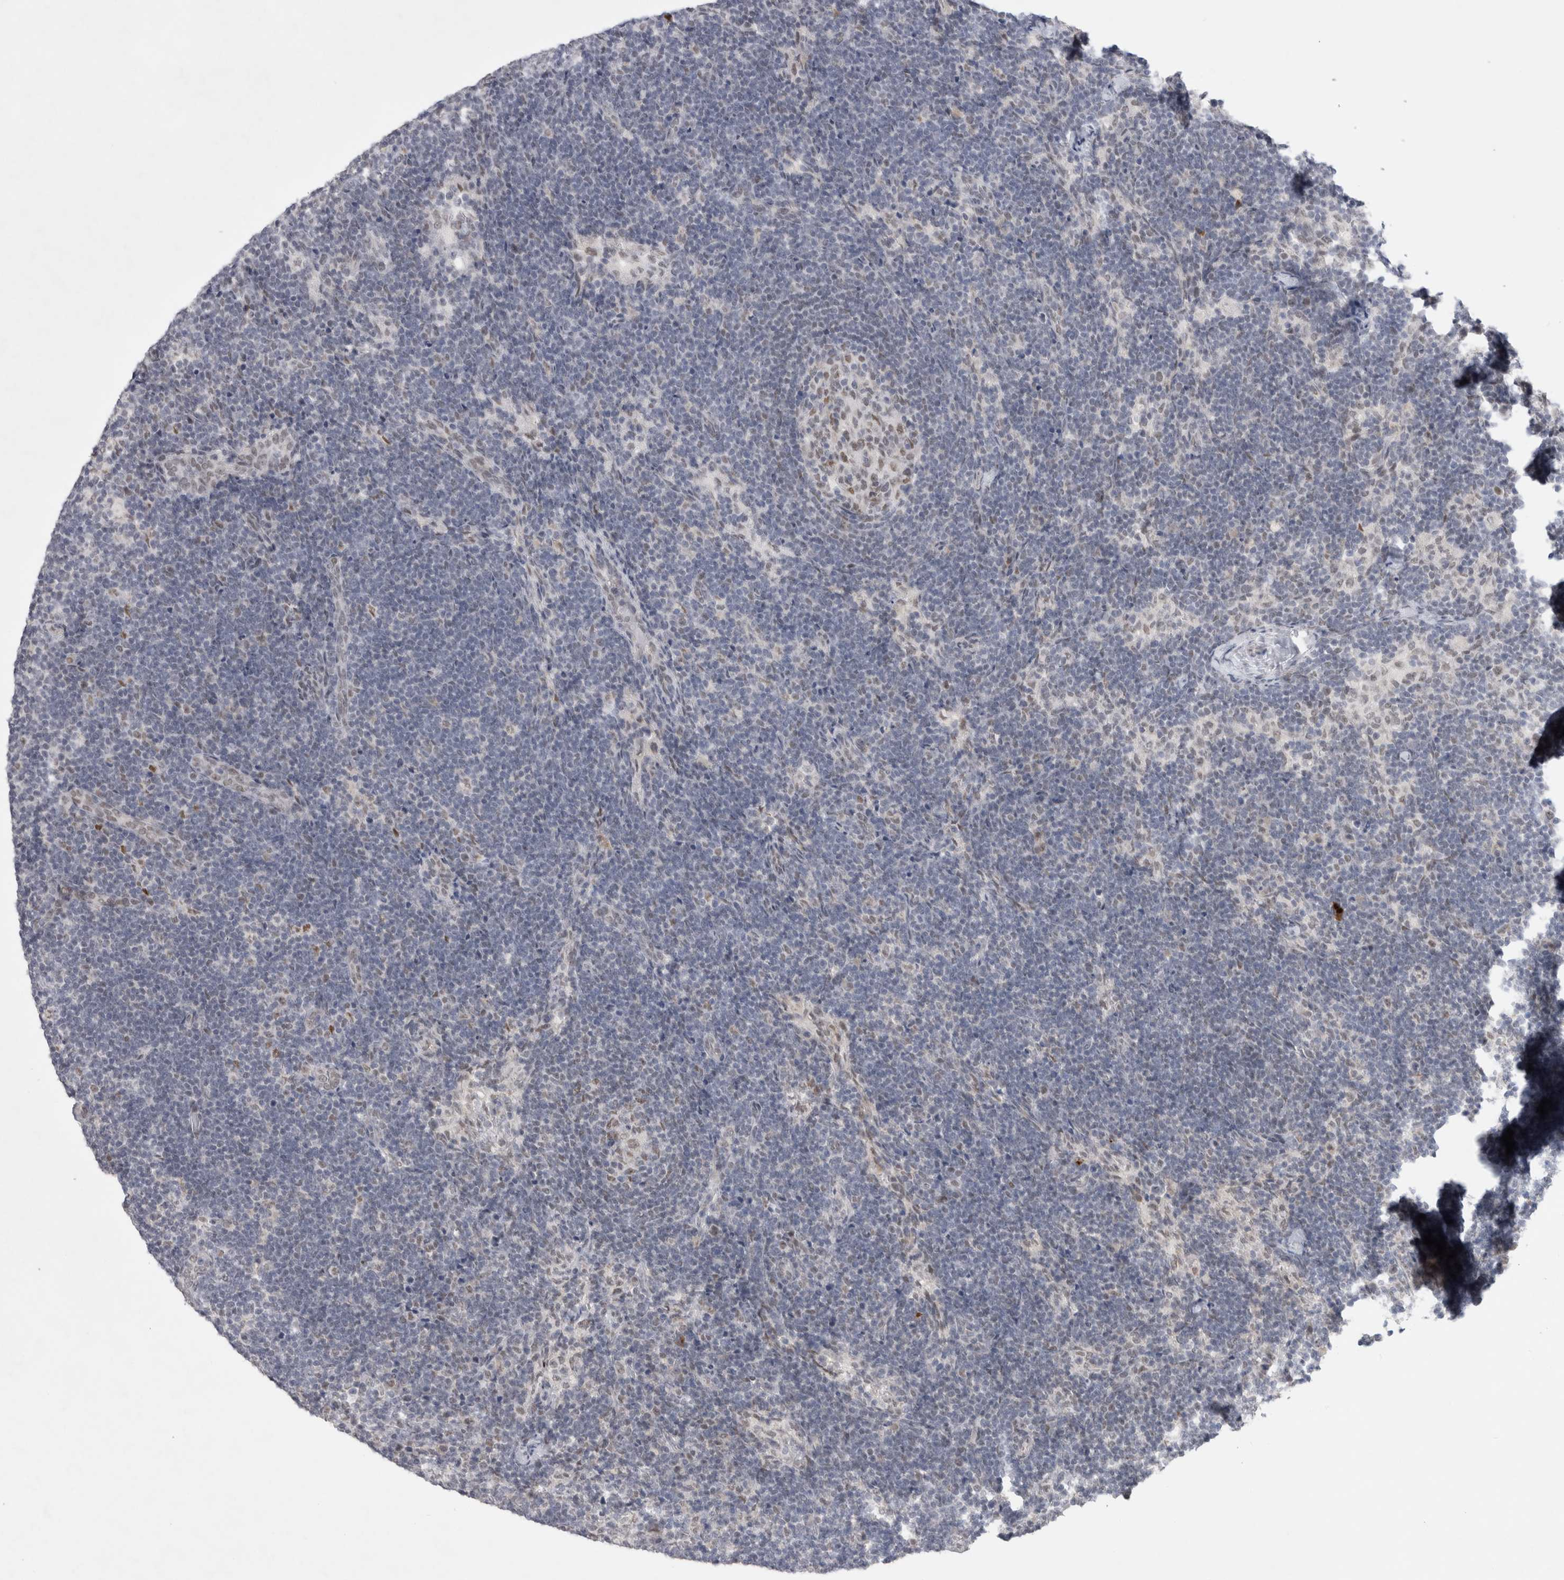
{"staining": {"intensity": "weak", "quantity": "25%-75%", "location": "nuclear"}, "tissue": "lymph node", "cell_type": "Germinal center cells", "image_type": "normal", "snomed": [{"axis": "morphology", "description": "Normal tissue, NOS"}, {"axis": "topography", "description": "Lymph node"}], "caption": "About 25%-75% of germinal center cells in benign human lymph node display weak nuclear protein positivity as visualized by brown immunohistochemical staining.", "gene": "RECQL4", "patient": {"sex": "female", "age": 22}}